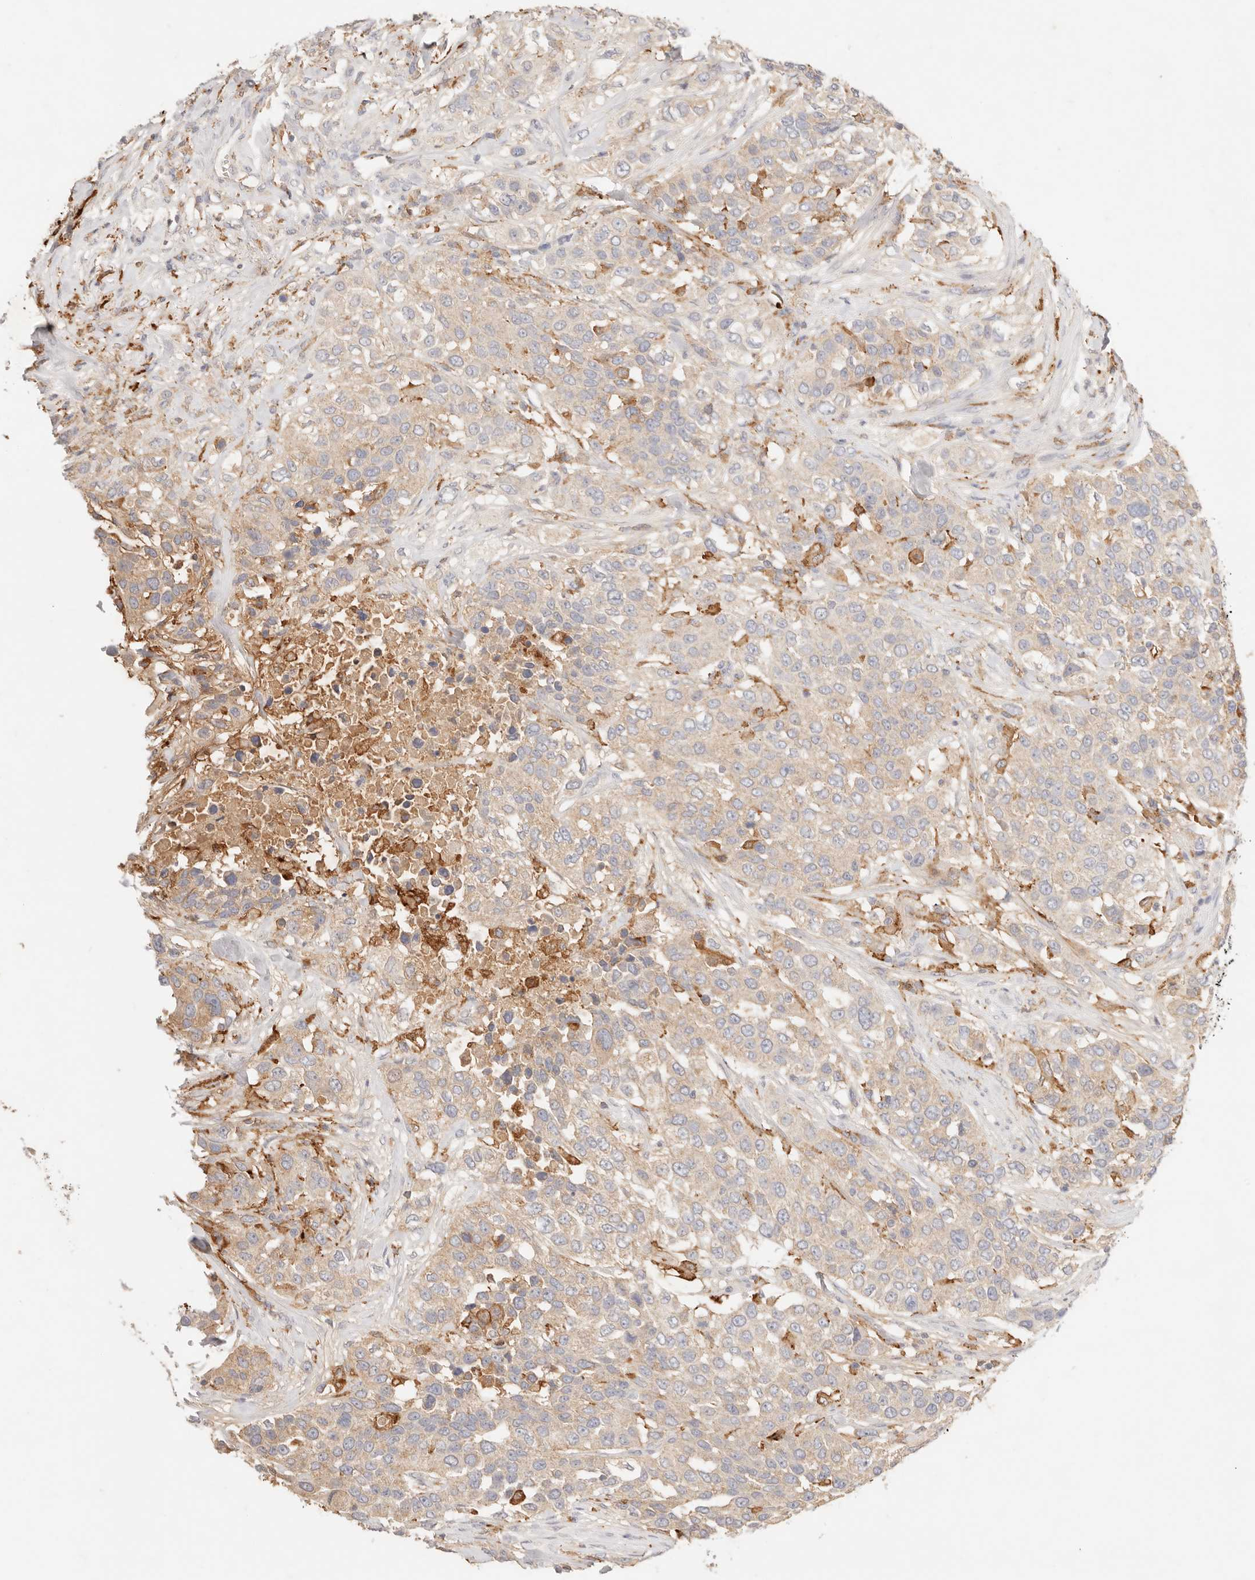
{"staining": {"intensity": "weak", "quantity": ">75%", "location": "cytoplasmic/membranous"}, "tissue": "urothelial cancer", "cell_type": "Tumor cells", "image_type": "cancer", "snomed": [{"axis": "morphology", "description": "Urothelial carcinoma, High grade"}, {"axis": "topography", "description": "Urinary bladder"}], "caption": "Approximately >75% of tumor cells in human urothelial cancer exhibit weak cytoplasmic/membranous protein expression as visualized by brown immunohistochemical staining.", "gene": "HK2", "patient": {"sex": "female", "age": 80}}